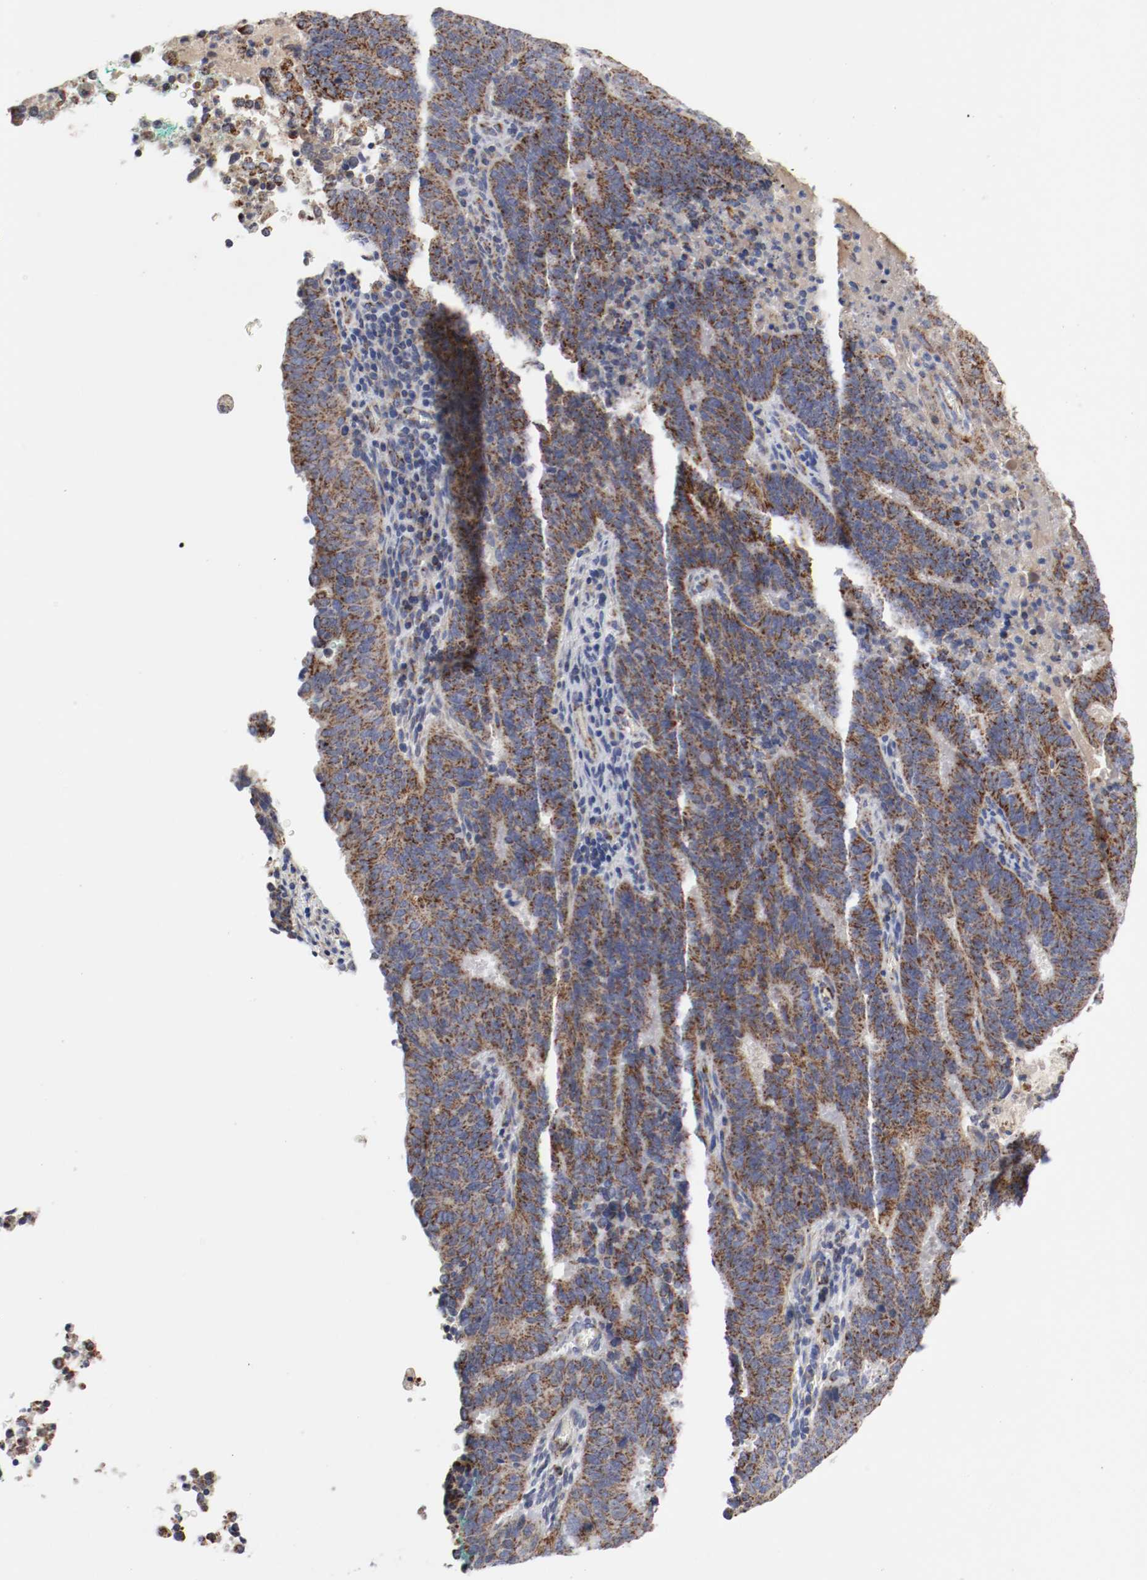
{"staining": {"intensity": "strong", "quantity": ">75%", "location": "cytoplasmic/membranous"}, "tissue": "cervical cancer", "cell_type": "Tumor cells", "image_type": "cancer", "snomed": [{"axis": "morphology", "description": "Adenocarcinoma, NOS"}, {"axis": "topography", "description": "Cervix"}], "caption": "IHC (DAB (3,3'-diaminobenzidine)) staining of human cervical cancer (adenocarcinoma) reveals strong cytoplasmic/membranous protein positivity in about >75% of tumor cells. (Brightfield microscopy of DAB IHC at high magnification).", "gene": "AFG3L2", "patient": {"sex": "female", "age": 44}}